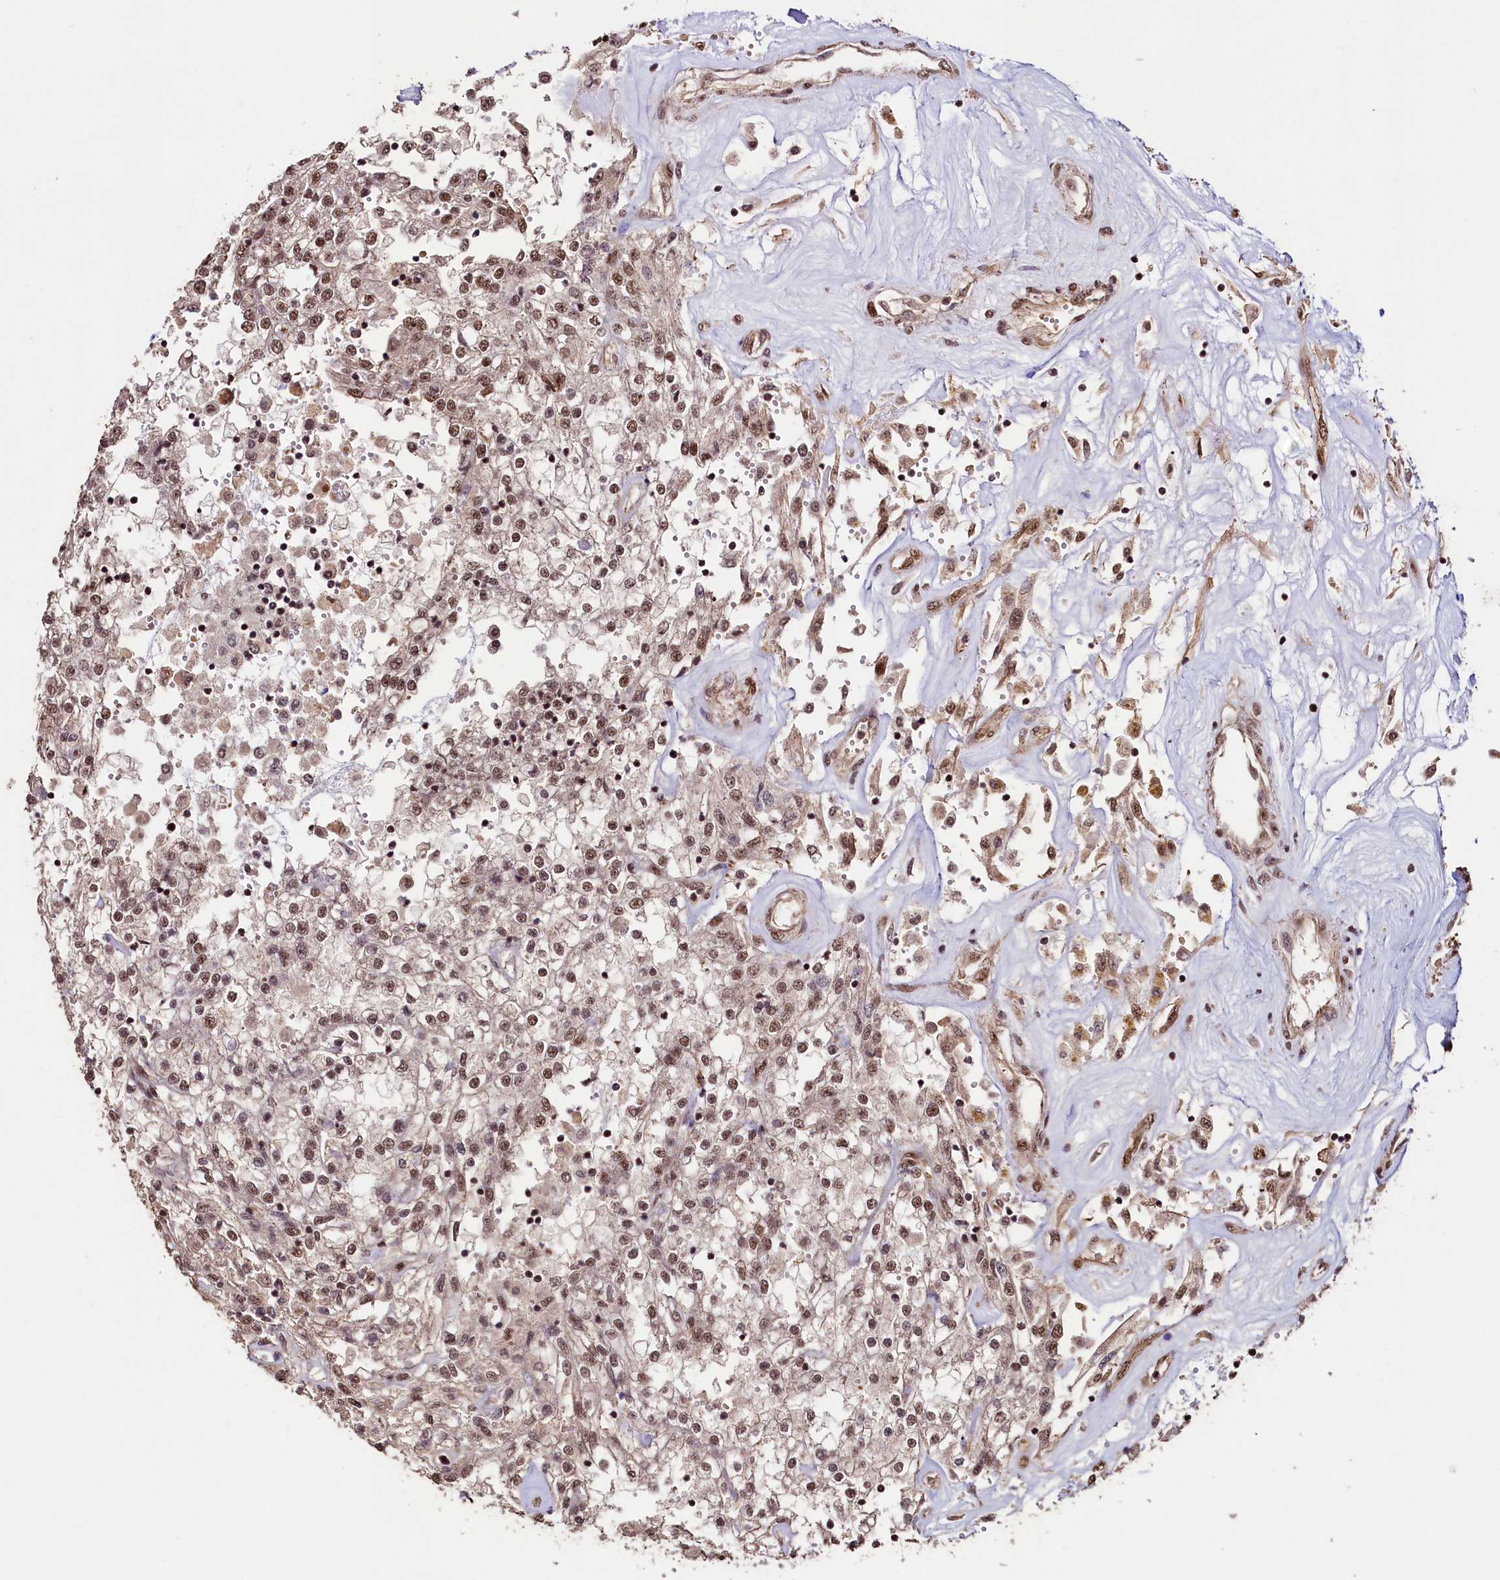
{"staining": {"intensity": "moderate", "quantity": ">75%", "location": "nuclear"}, "tissue": "renal cancer", "cell_type": "Tumor cells", "image_type": "cancer", "snomed": [{"axis": "morphology", "description": "Adenocarcinoma, NOS"}, {"axis": "topography", "description": "Kidney"}], "caption": "A histopathology image showing moderate nuclear expression in approximately >75% of tumor cells in renal cancer, as visualized by brown immunohistochemical staining.", "gene": "SFSWAP", "patient": {"sex": "female", "age": 52}}